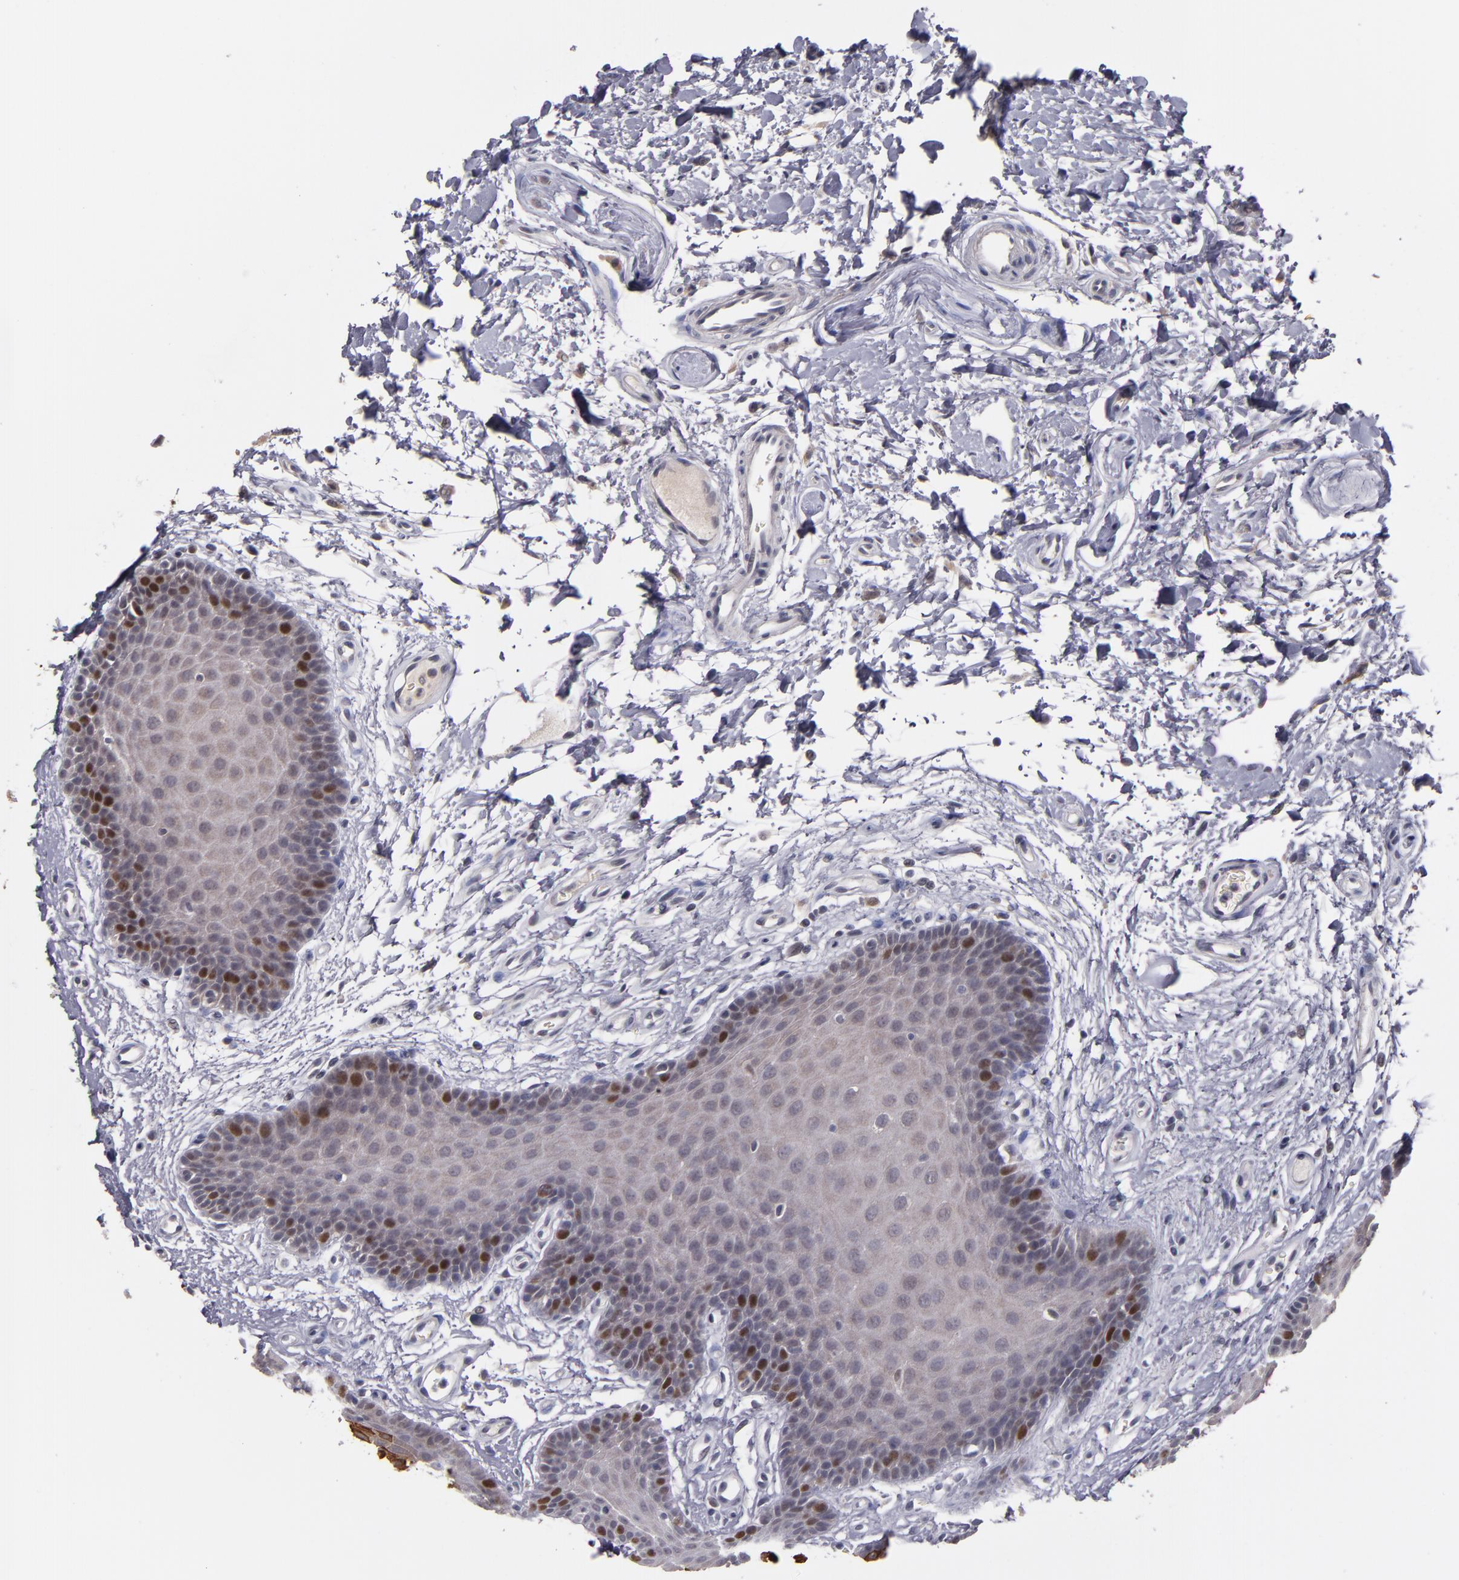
{"staining": {"intensity": "strong", "quantity": "<25%", "location": "nuclear"}, "tissue": "oral mucosa", "cell_type": "Squamous epithelial cells", "image_type": "normal", "snomed": [{"axis": "morphology", "description": "Normal tissue, NOS"}, {"axis": "topography", "description": "Oral tissue"}], "caption": "Immunohistochemical staining of normal oral mucosa shows medium levels of strong nuclear positivity in approximately <25% of squamous epithelial cells.", "gene": "CDC7", "patient": {"sex": "male", "age": 62}}